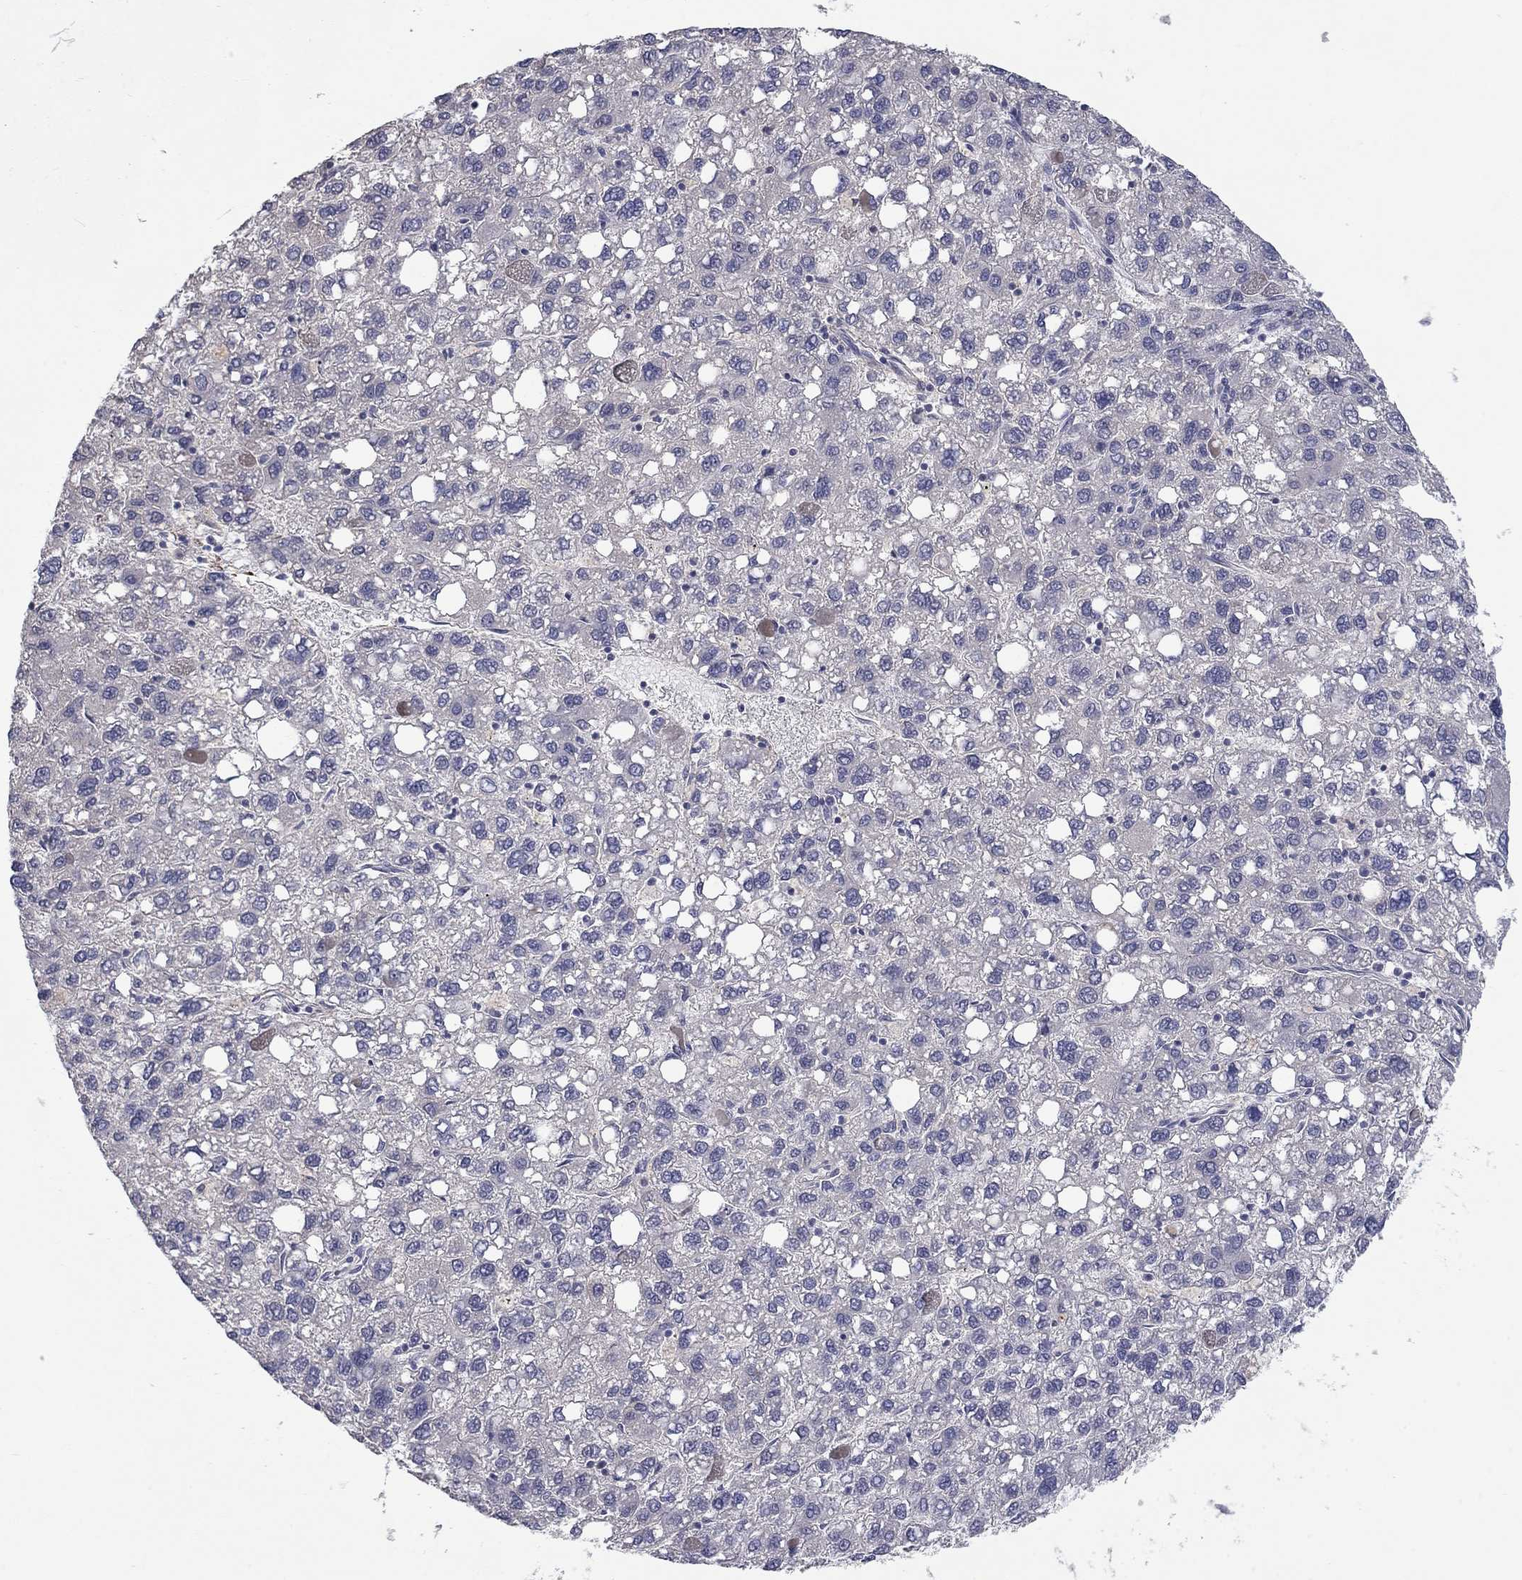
{"staining": {"intensity": "negative", "quantity": "none", "location": "none"}, "tissue": "liver cancer", "cell_type": "Tumor cells", "image_type": "cancer", "snomed": [{"axis": "morphology", "description": "Carcinoma, Hepatocellular, NOS"}, {"axis": "topography", "description": "Liver"}], "caption": "Liver cancer (hepatocellular carcinoma) was stained to show a protein in brown. There is no significant expression in tumor cells. (DAB (3,3'-diaminobenzidine) IHC with hematoxylin counter stain).", "gene": "IP6K3", "patient": {"sex": "female", "age": 82}}